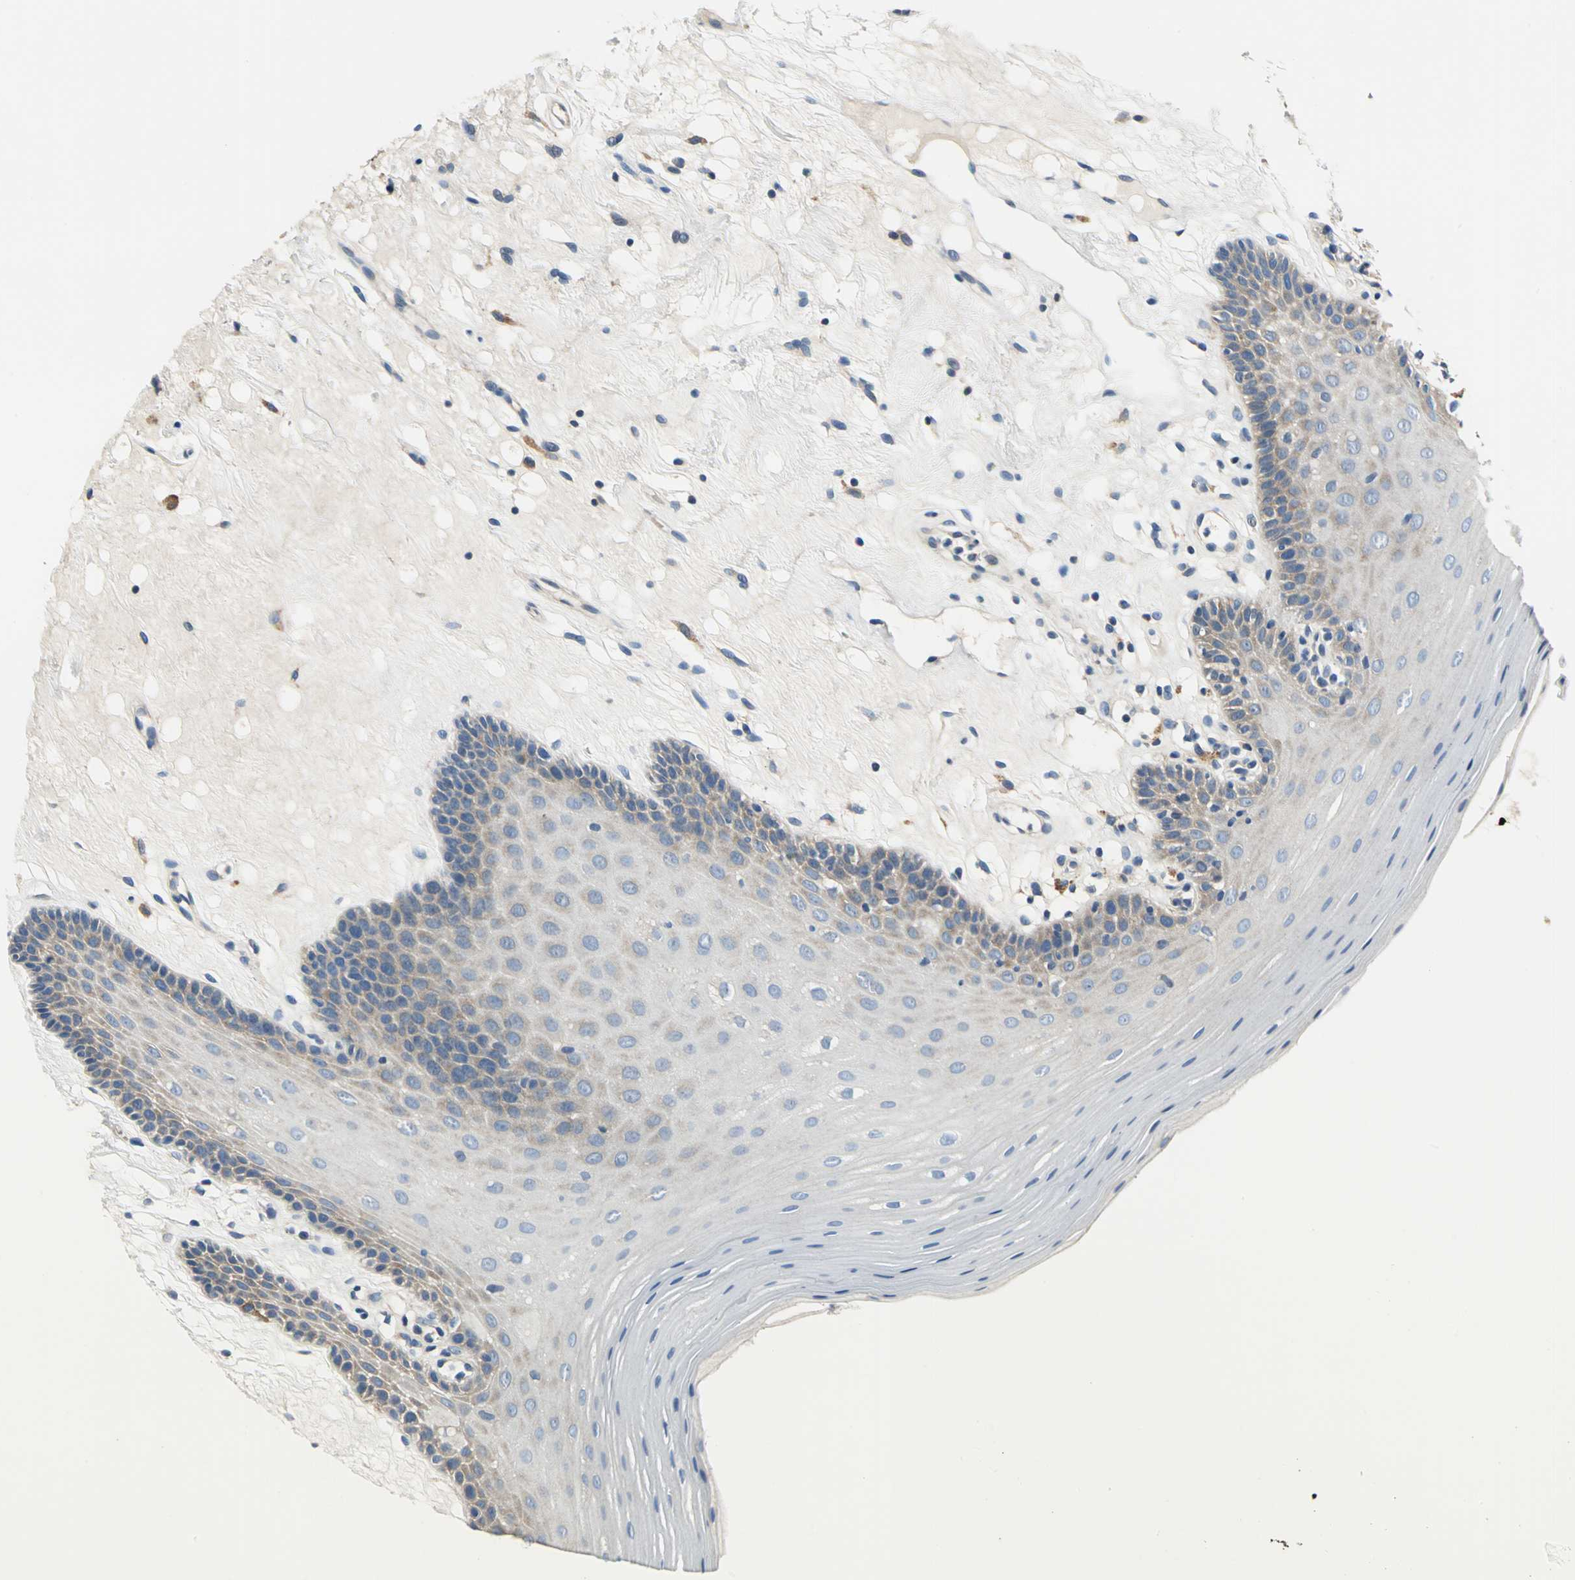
{"staining": {"intensity": "weak", "quantity": "25%-75%", "location": "cytoplasmic/membranous"}, "tissue": "oral mucosa", "cell_type": "Squamous epithelial cells", "image_type": "normal", "snomed": [{"axis": "morphology", "description": "Normal tissue, NOS"}, {"axis": "morphology", "description": "Squamous cell carcinoma, NOS"}, {"axis": "topography", "description": "Skeletal muscle"}, {"axis": "topography", "description": "Oral tissue"}, {"axis": "topography", "description": "Head-Neck"}], "caption": "DAB immunohistochemical staining of benign human oral mucosa reveals weak cytoplasmic/membranous protein staining in about 25%-75% of squamous epithelial cells.", "gene": "DDX3X", "patient": {"sex": "male", "age": 71}}